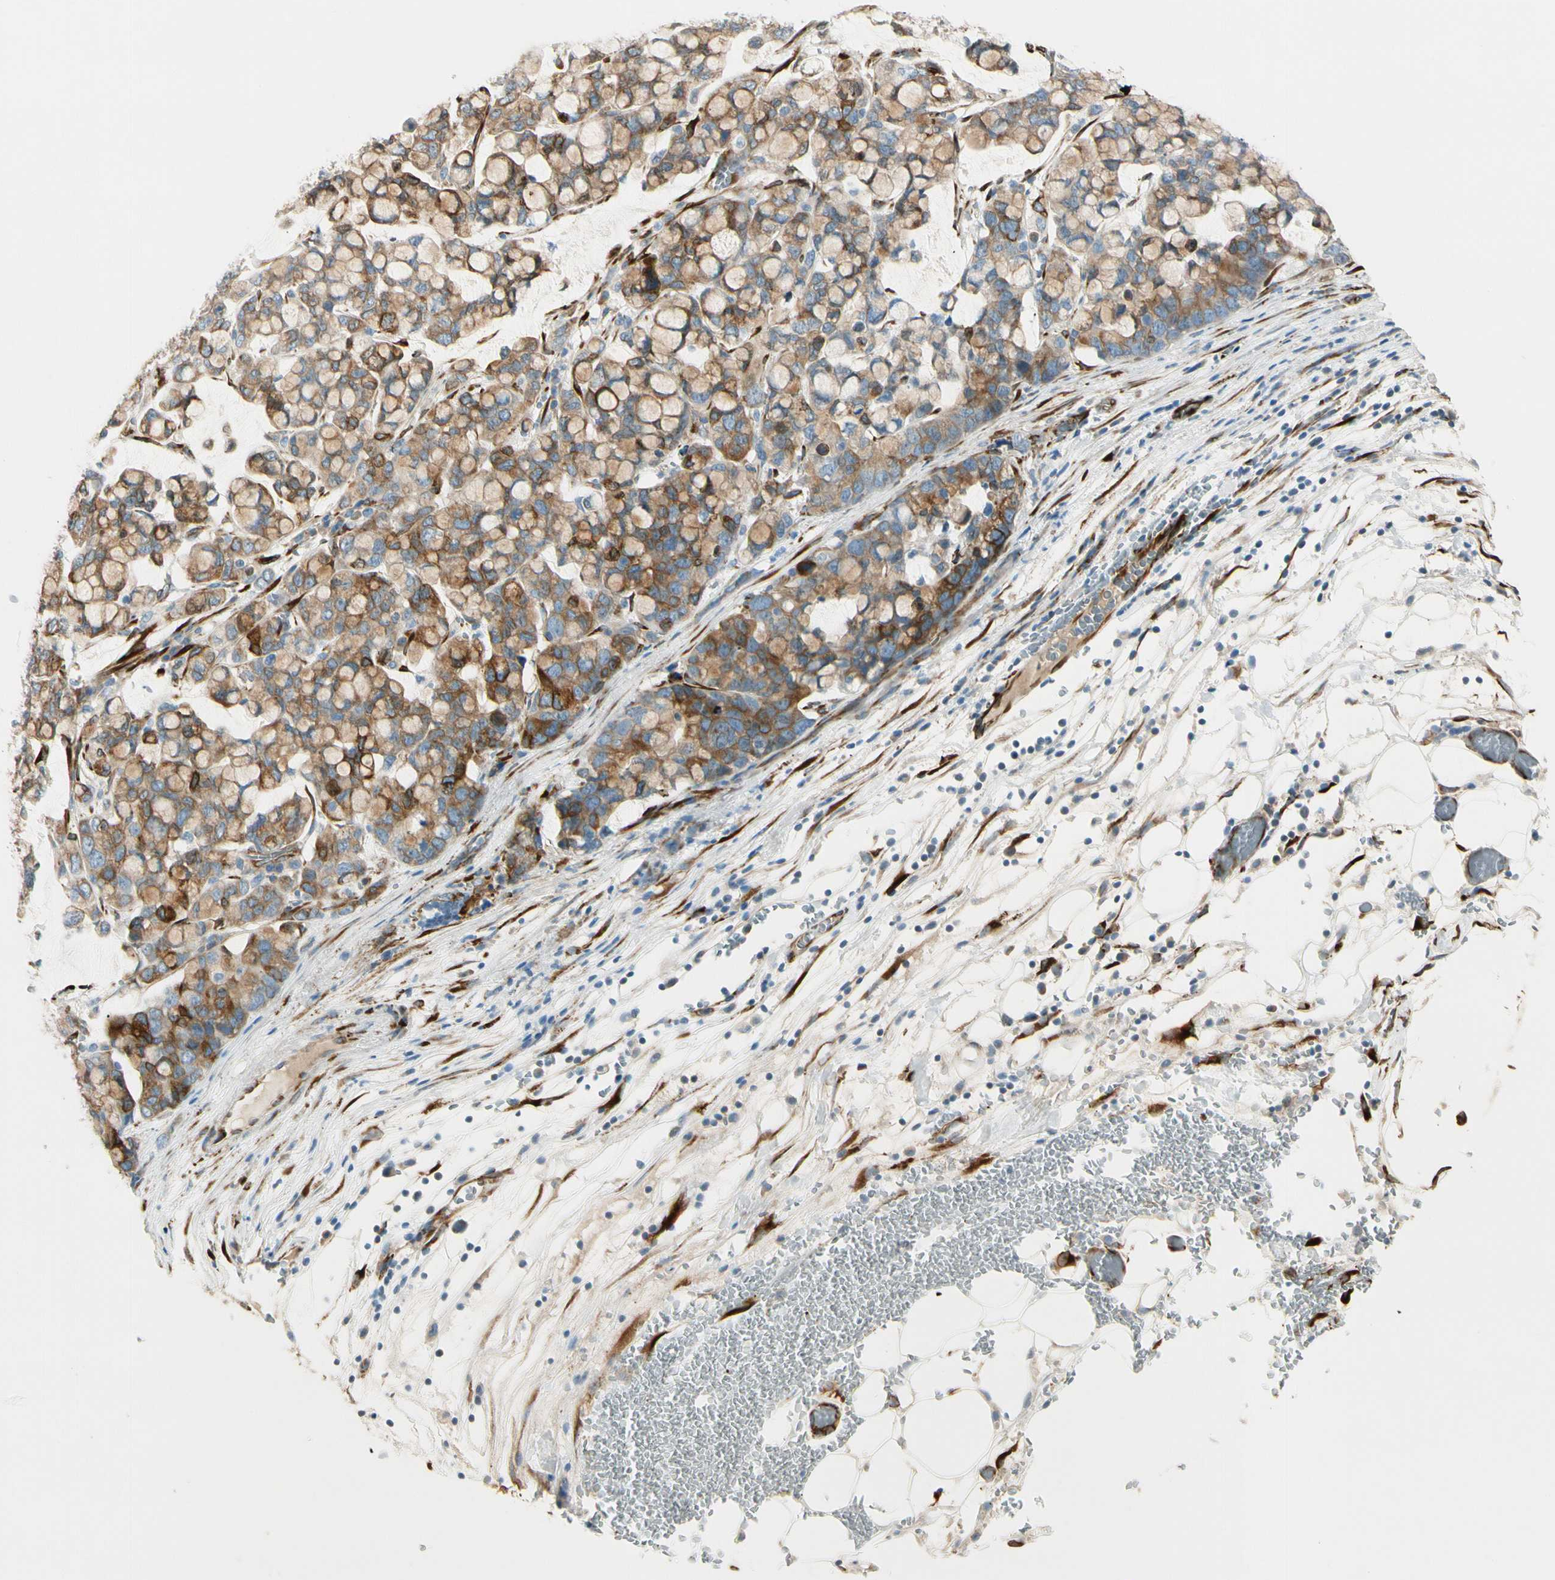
{"staining": {"intensity": "moderate", "quantity": ">75%", "location": "cytoplasmic/membranous"}, "tissue": "stomach cancer", "cell_type": "Tumor cells", "image_type": "cancer", "snomed": [{"axis": "morphology", "description": "Adenocarcinoma, NOS"}, {"axis": "topography", "description": "Stomach, lower"}], "caption": "The micrograph exhibits immunohistochemical staining of adenocarcinoma (stomach). There is moderate cytoplasmic/membranous positivity is appreciated in about >75% of tumor cells.", "gene": "FKBP7", "patient": {"sex": "male", "age": 84}}